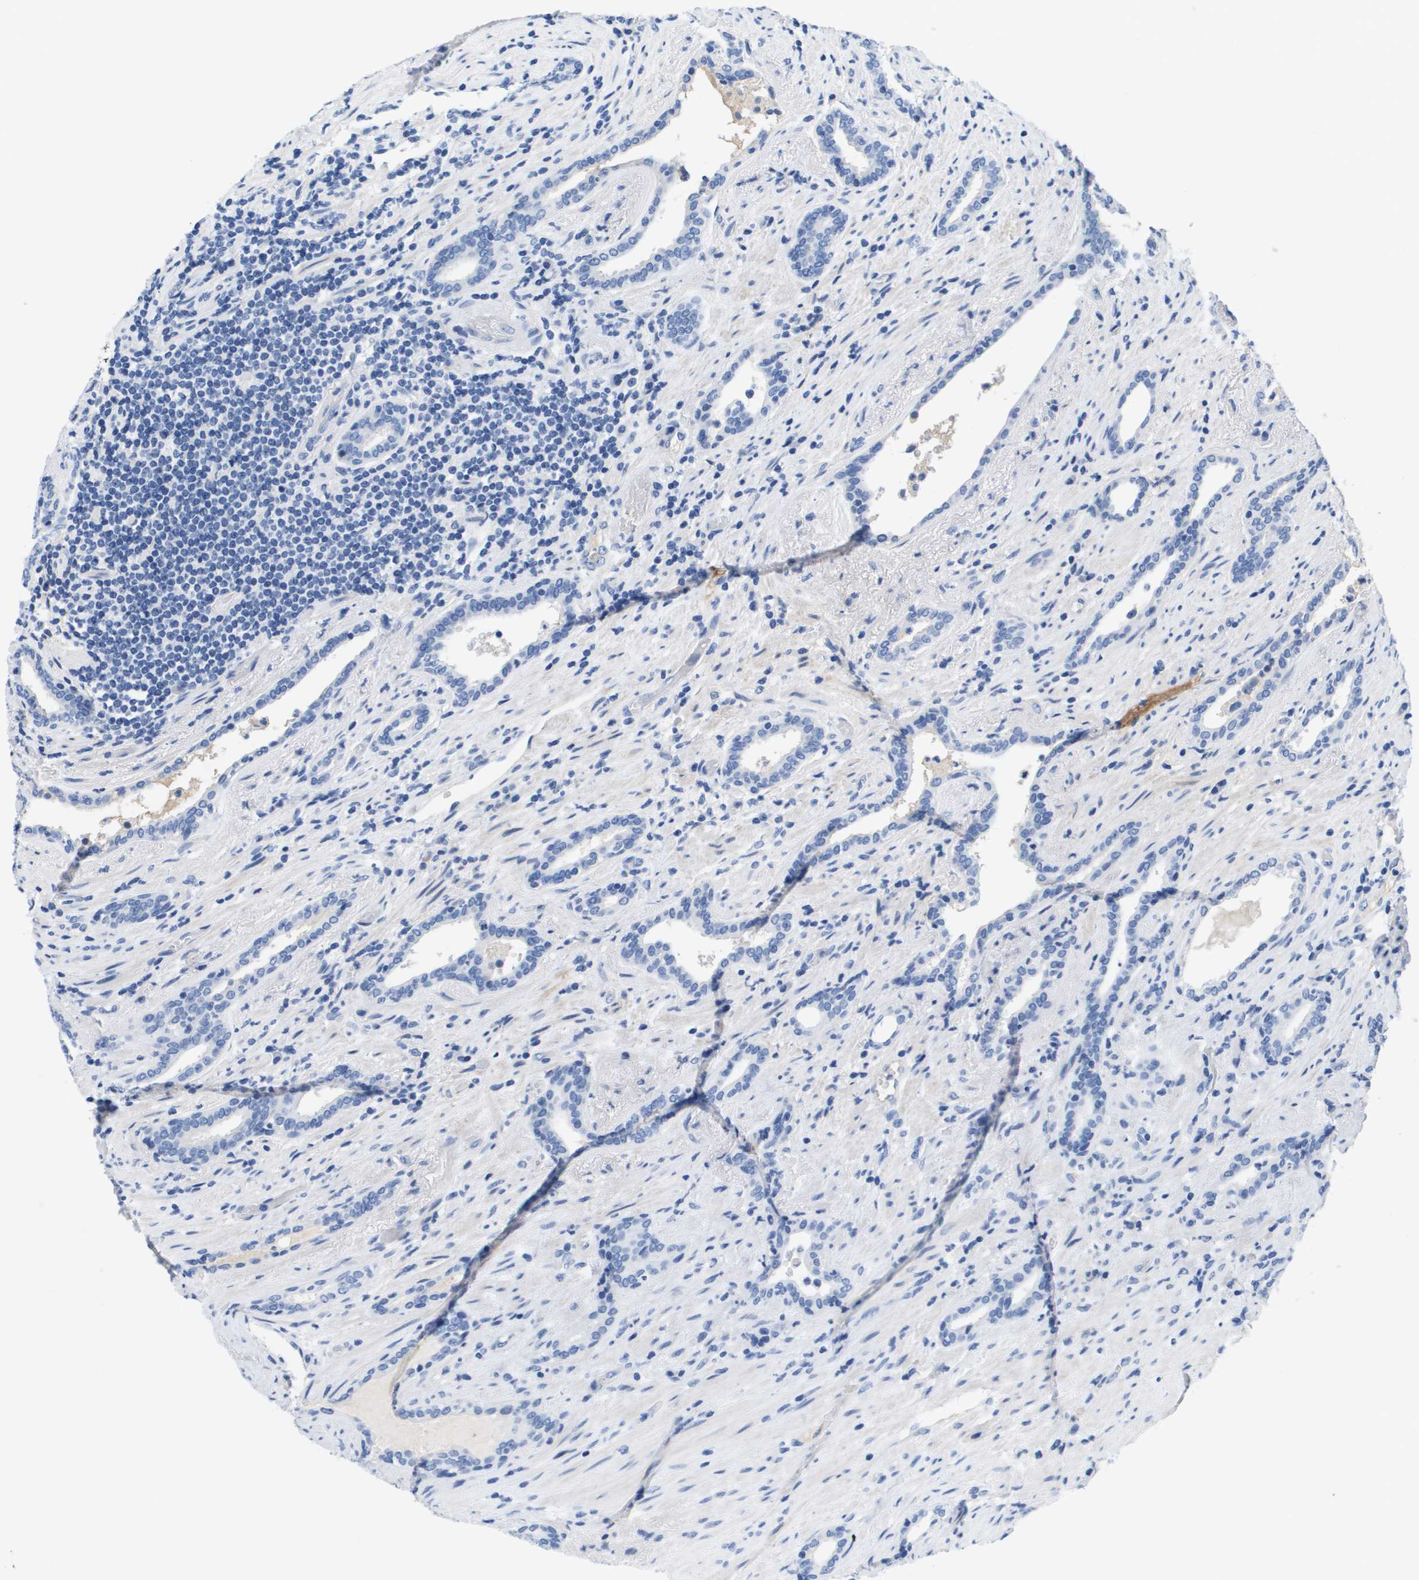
{"staining": {"intensity": "negative", "quantity": "none", "location": "none"}, "tissue": "prostate cancer", "cell_type": "Tumor cells", "image_type": "cancer", "snomed": [{"axis": "morphology", "description": "Adenocarcinoma, High grade"}, {"axis": "topography", "description": "Prostate"}], "caption": "Immunohistochemical staining of prostate cancer displays no significant staining in tumor cells.", "gene": "APOA1", "patient": {"sex": "male", "age": 71}}